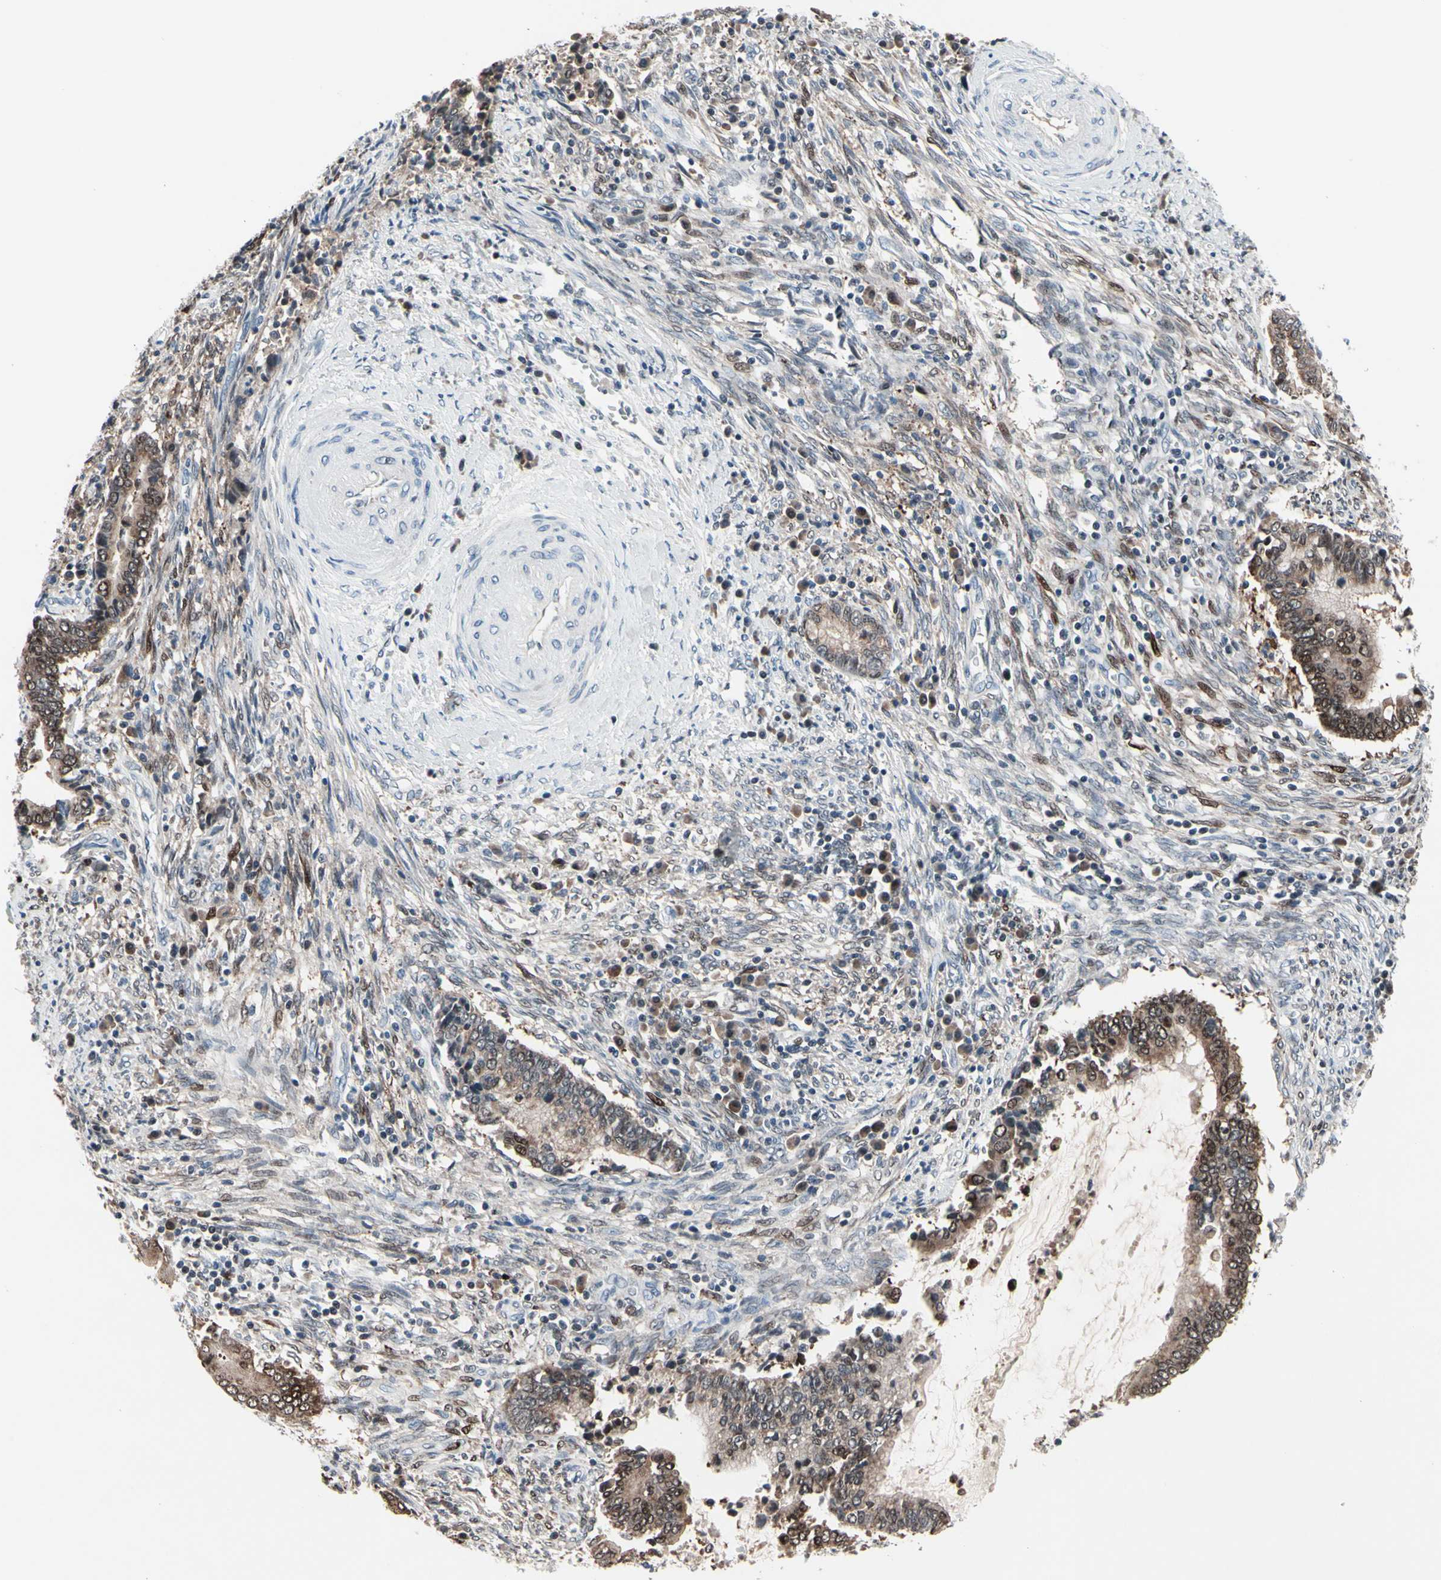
{"staining": {"intensity": "moderate", "quantity": "25%-75%", "location": "cytoplasmic/membranous,nuclear"}, "tissue": "cervical cancer", "cell_type": "Tumor cells", "image_type": "cancer", "snomed": [{"axis": "morphology", "description": "Adenocarcinoma, NOS"}, {"axis": "topography", "description": "Cervix"}], "caption": "Cervical adenocarcinoma tissue exhibits moderate cytoplasmic/membranous and nuclear expression in about 25%-75% of tumor cells, visualized by immunohistochemistry. (Stains: DAB (3,3'-diaminobenzidine) in brown, nuclei in blue, Microscopy: brightfield microscopy at high magnification).", "gene": "TXN", "patient": {"sex": "female", "age": 44}}